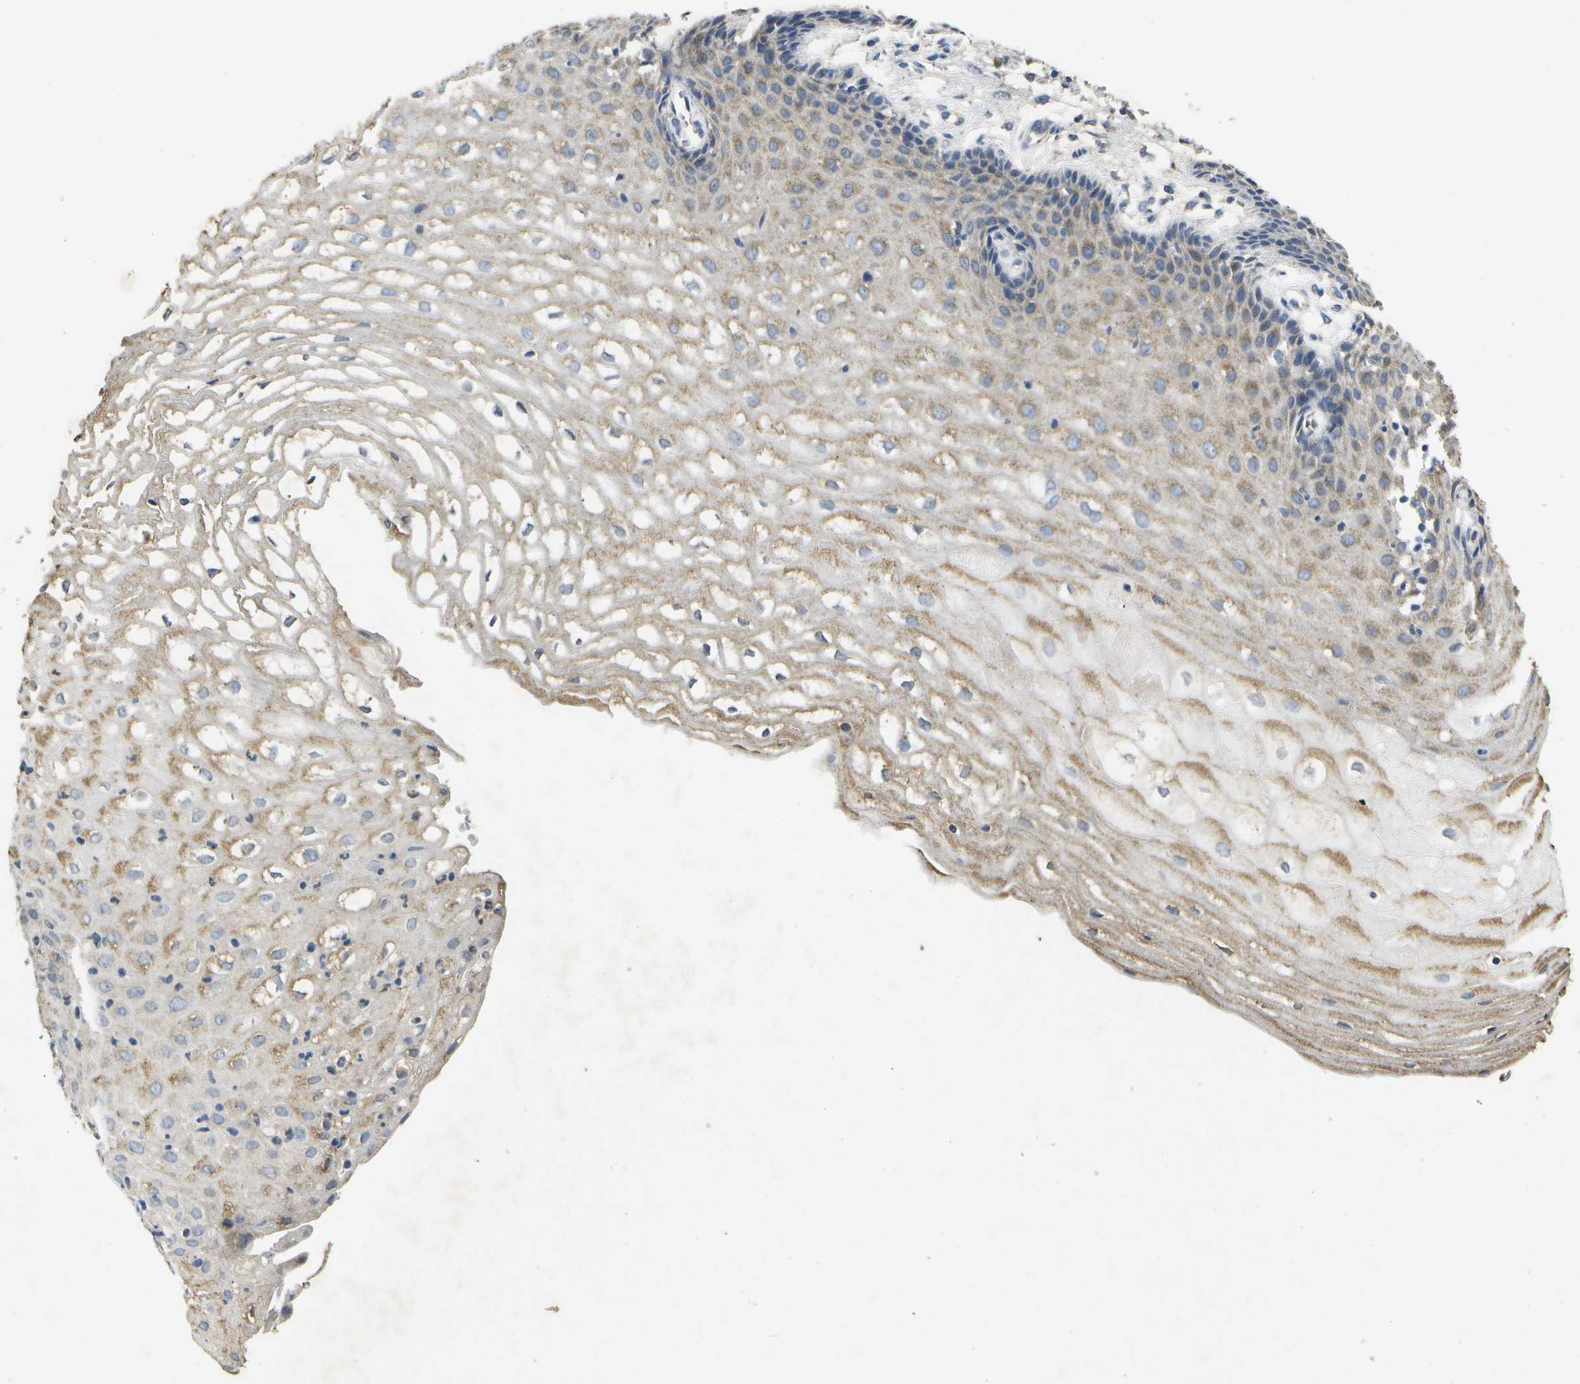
{"staining": {"intensity": "weak", "quantity": ">75%", "location": "cytoplasmic/membranous"}, "tissue": "cervical cancer", "cell_type": "Tumor cells", "image_type": "cancer", "snomed": [{"axis": "morphology", "description": "Squamous cell carcinoma, NOS"}, {"axis": "topography", "description": "Cervix"}], "caption": "The immunohistochemical stain shows weak cytoplasmic/membranous staining in tumor cells of squamous cell carcinoma (cervical) tissue.", "gene": "KDELR1", "patient": {"sex": "female", "age": 32}}